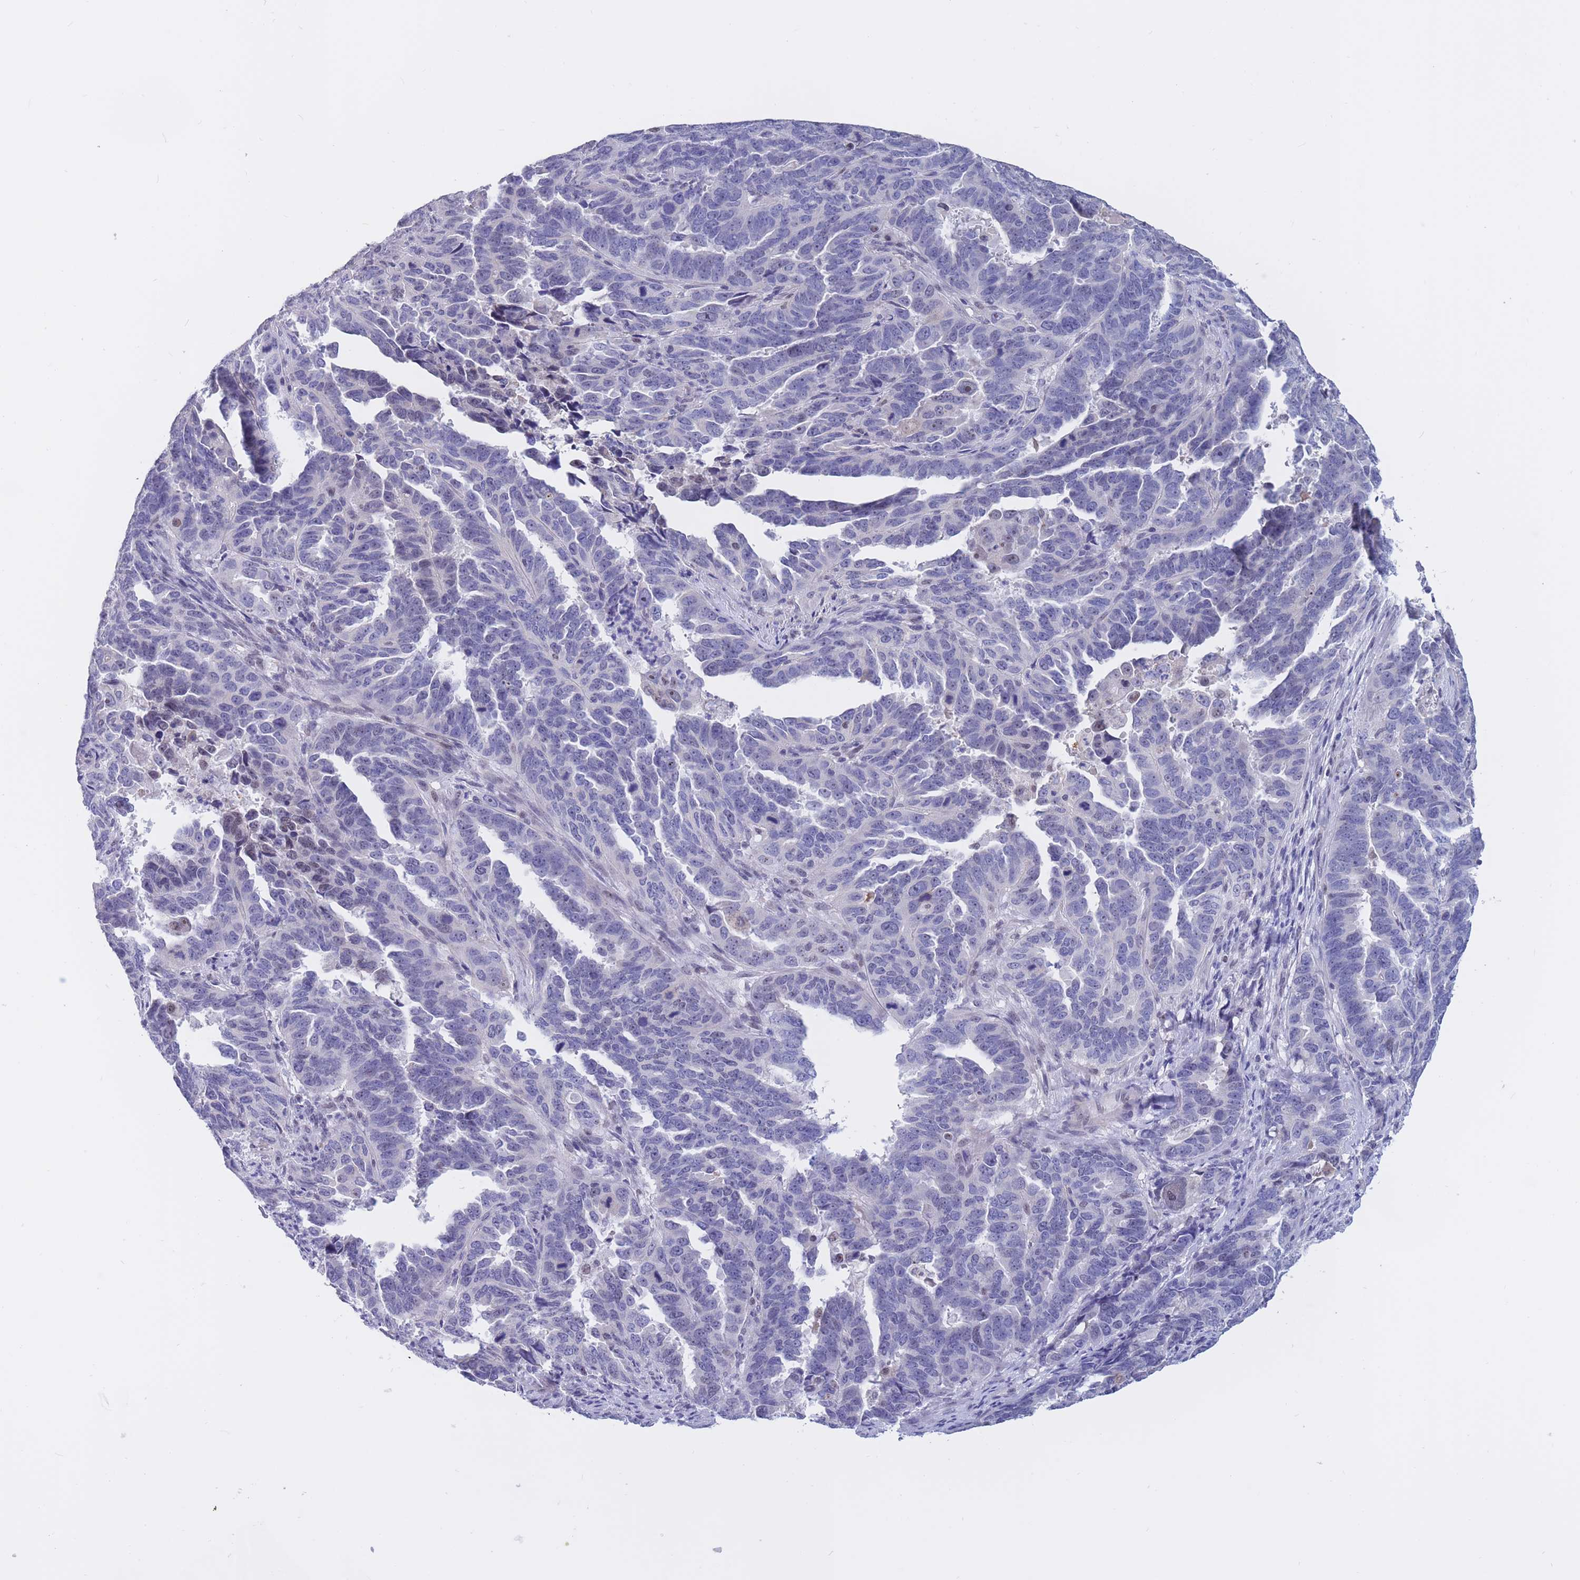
{"staining": {"intensity": "negative", "quantity": "none", "location": "none"}, "tissue": "endometrial cancer", "cell_type": "Tumor cells", "image_type": "cancer", "snomed": [{"axis": "morphology", "description": "Adenocarcinoma, NOS"}, {"axis": "topography", "description": "Endometrium"}], "caption": "The histopathology image exhibits no staining of tumor cells in endometrial adenocarcinoma.", "gene": "BOP1", "patient": {"sex": "female", "age": 65}}